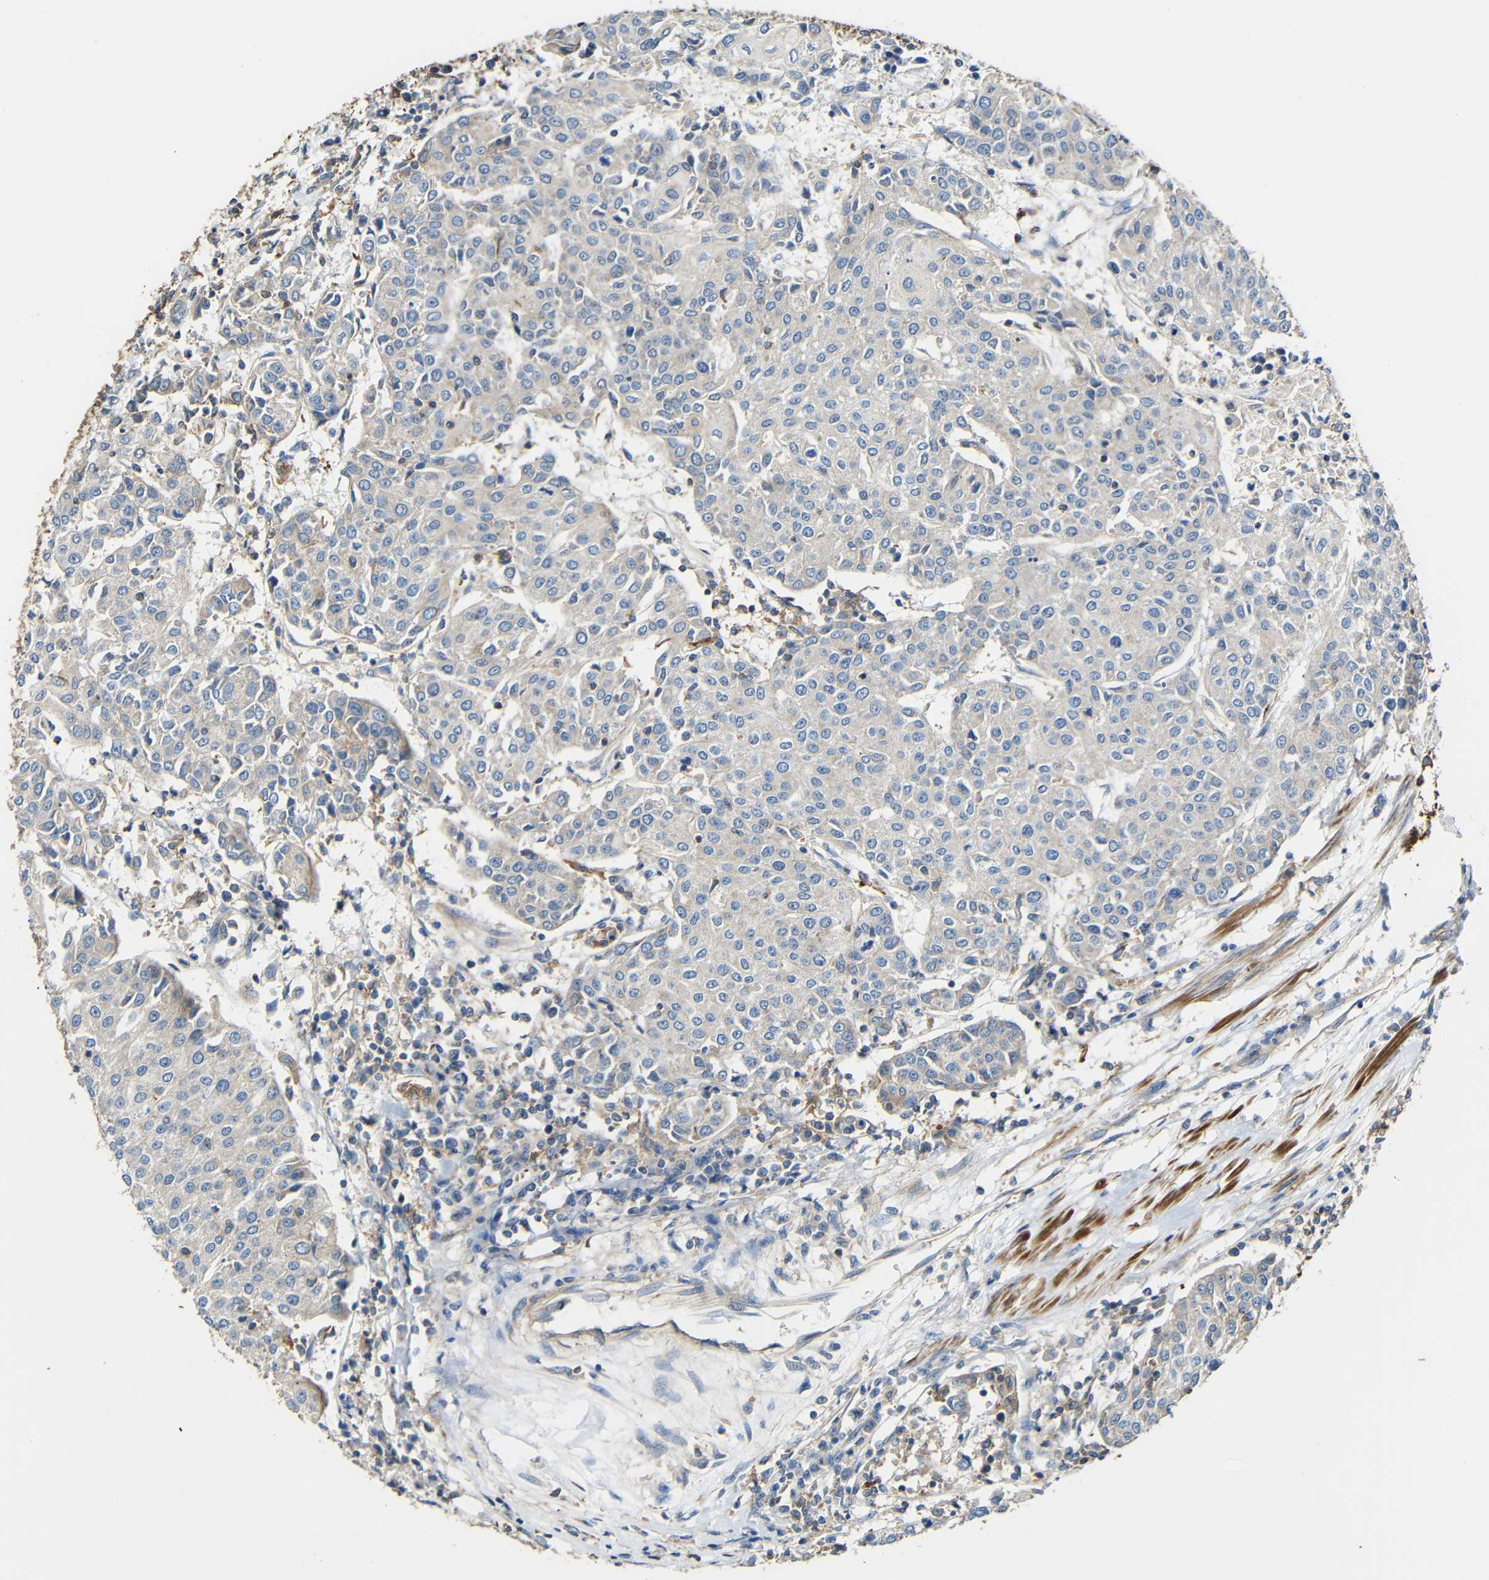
{"staining": {"intensity": "negative", "quantity": "none", "location": "none"}, "tissue": "urothelial cancer", "cell_type": "Tumor cells", "image_type": "cancer", "snomed": [{"axis": "morphology", "description": "Urothelial carcinoma, High grade"}, {"axis": "topography", "description": "Urinary bladder"}], "caption": "High power microscopy image of an immunohistochemistry (IHC) micrograph of urothelial cancer, revealing no significant staining in tumor cells.", "gene": "RHOT2", "patient": {"sex": "female", "age": 85}}